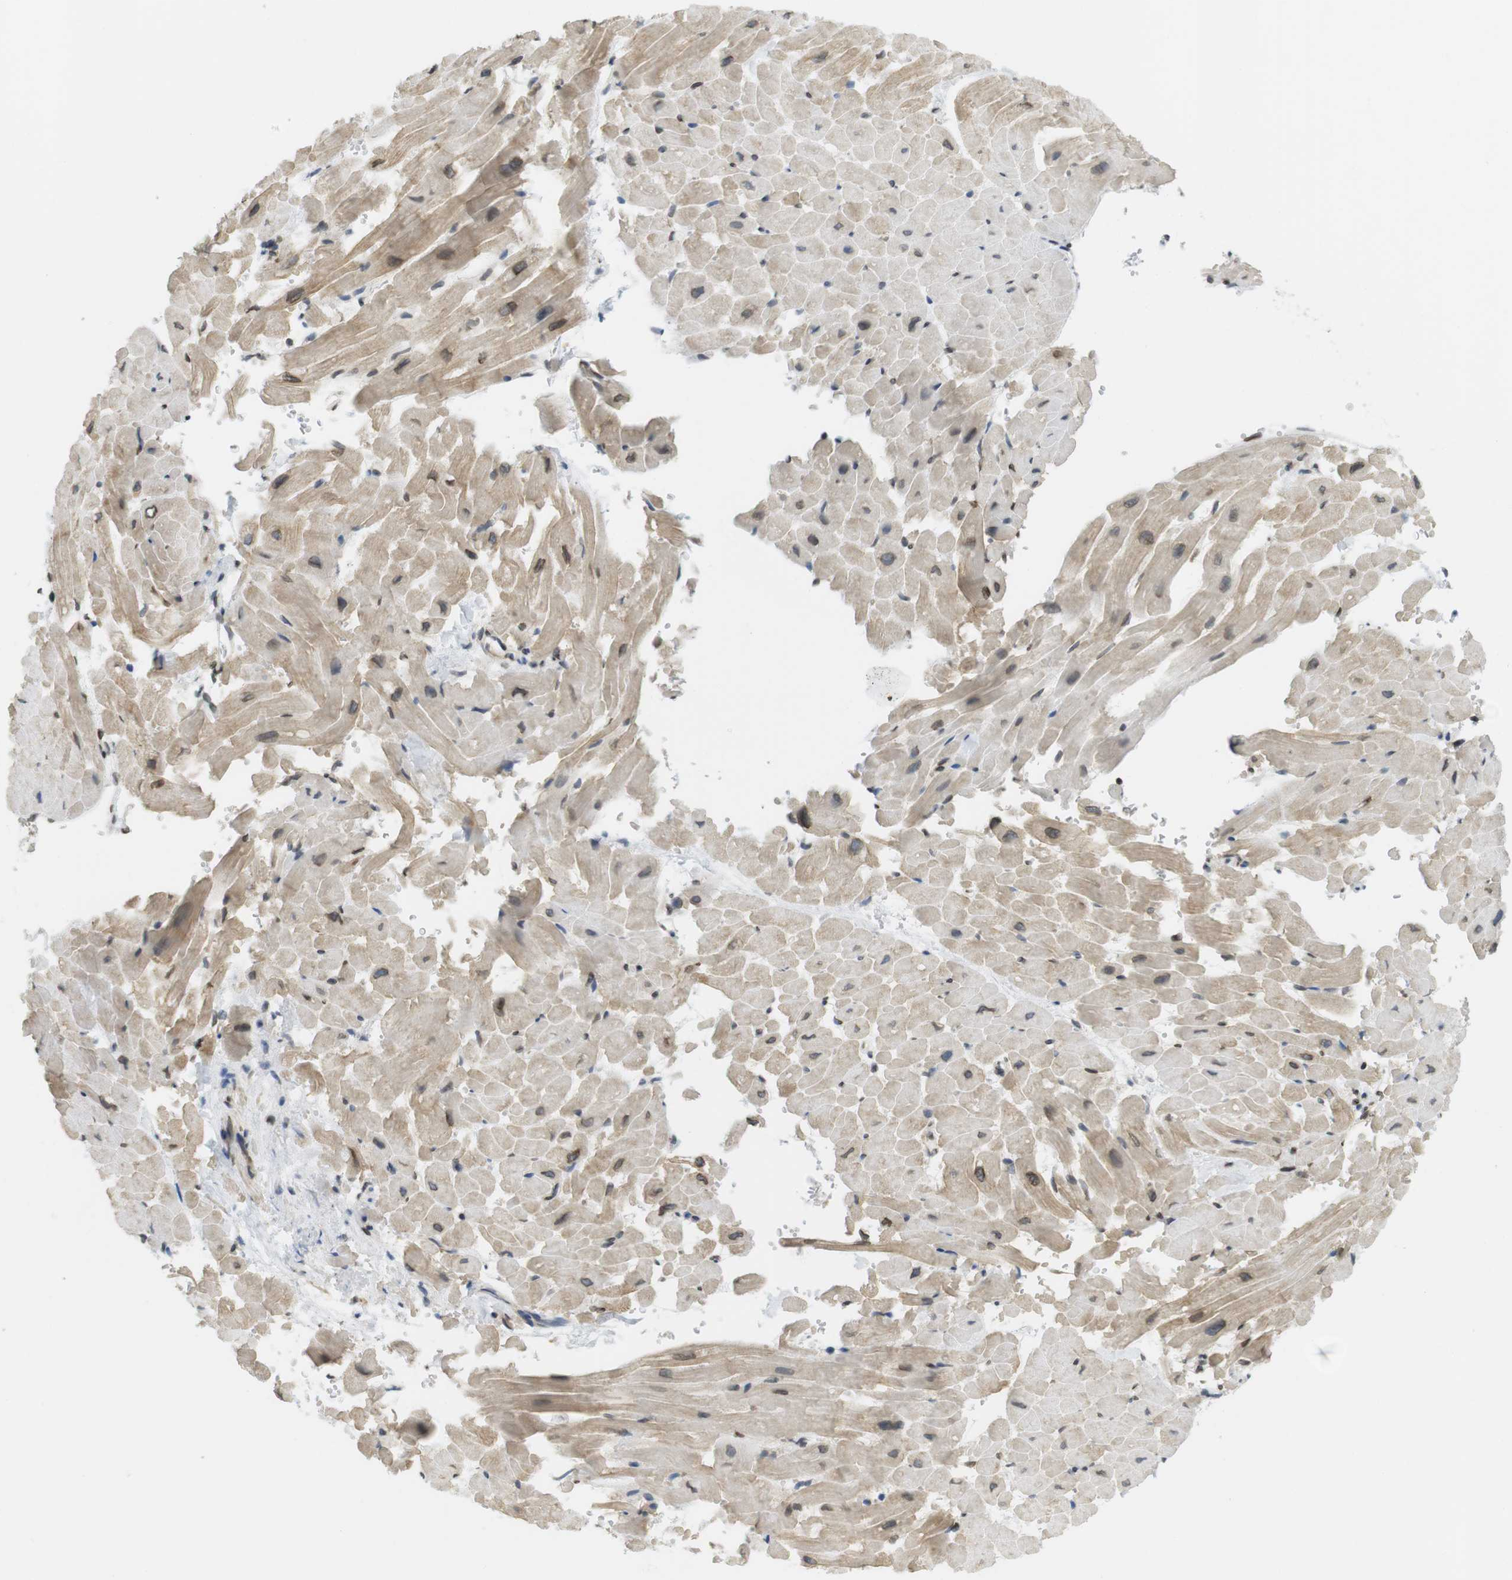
{"staining": {"intensity": "moderate", "quantity": "25%-75%", "location": "cytoplasmic/membranous,nuclear"}, "tissue": "heart muscle", "cell_type": "Cardiomyocytes", "image_type": "normal", "snomed": [{"axis": "morphology", "description": "Normal tissue, NOS"}, {"axis": "topography", "description": "Heart"}], "caption": "IHC of unremarkable human heart muscle displays medium levels of moderate cytoplasmic/membranous,nuclear staining in approximately 25%-75% of cardiomyocytes.", "gene": "ARL6IP6", "patient": {"sex": "male", "age": 45}}